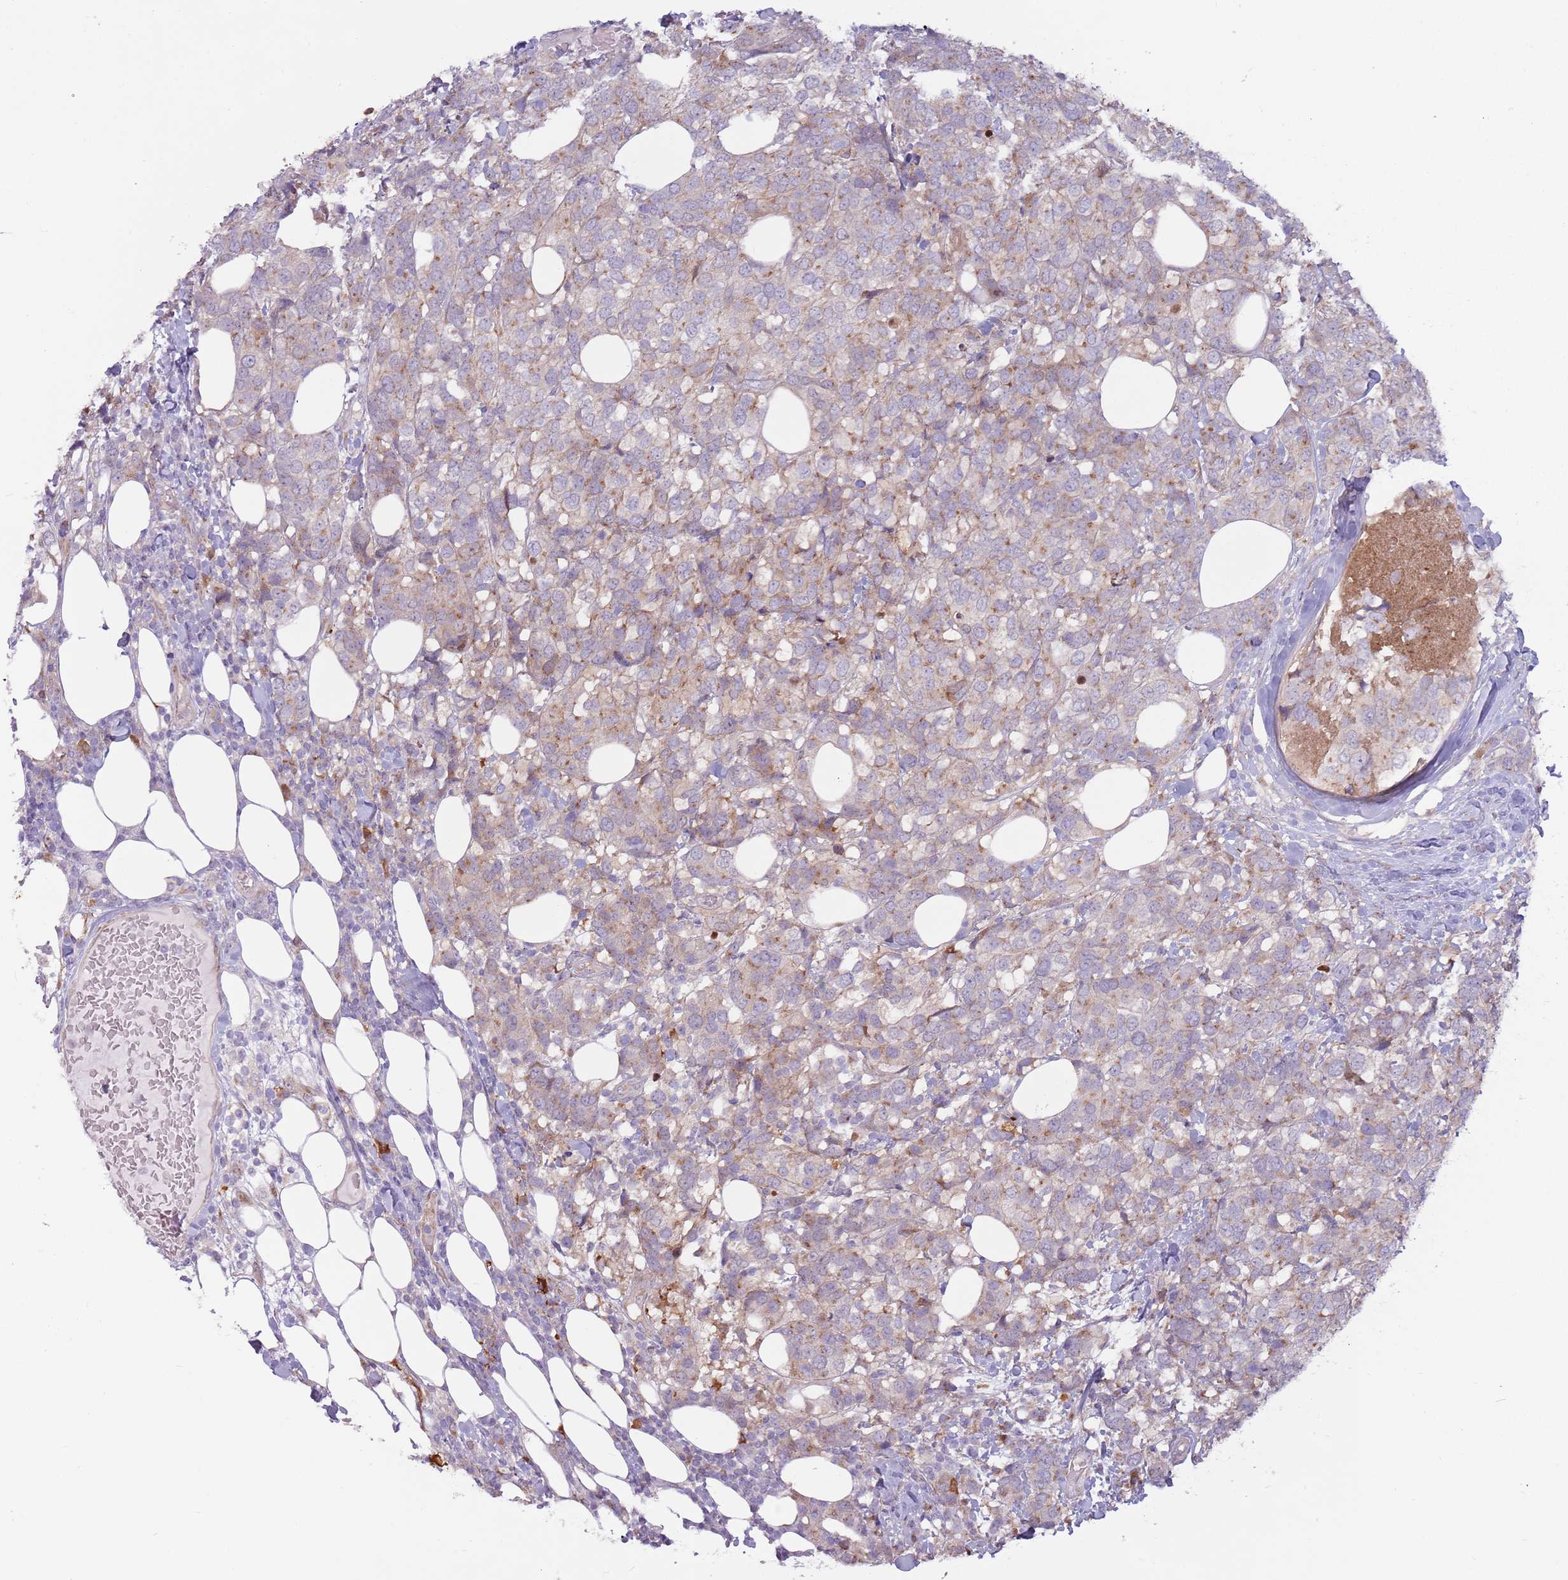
{"staining": {"intensity": "weak", "quantity": "<25%", "location": "cytoplasmic/membranous"}, "tissue": "breast cancer", "cell_type": "Tumor cells", "image_type": "cancer", "snomed": [{"axis": "morphology", "description": "Lobular carcinoma"}, {"axis": "topography", "description": "Breast"}], "caption": "This is a photomicrograph of immunohistochemistry staining of breast cancer (lobular carcinoma), which shows no staining in tumor cells.", "gene": "CCDC150", "patient": {"sex": "female", "age": 59}}